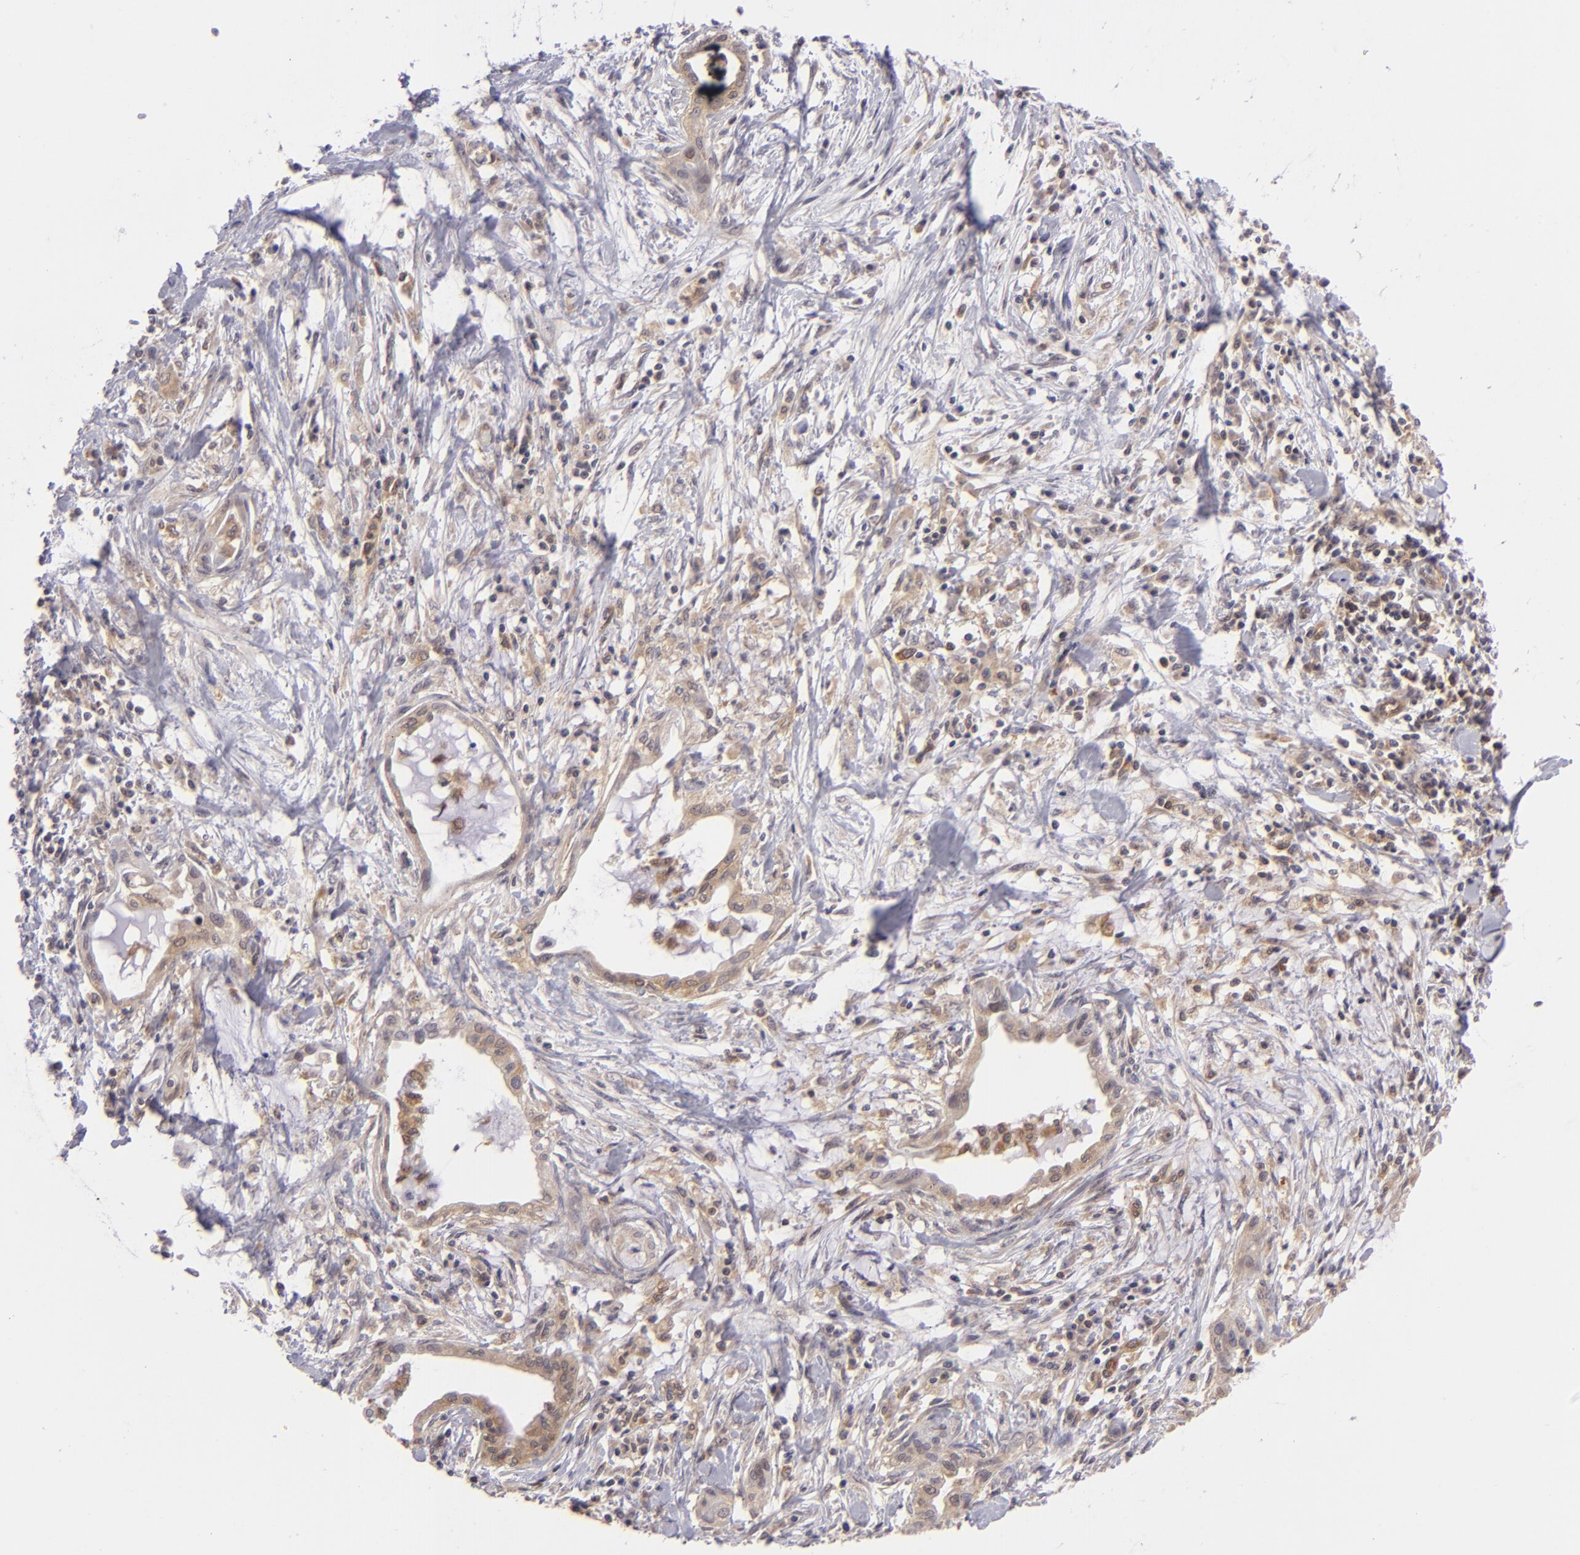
{"staining": {"intensity": "weak", "quantity": "25%-75%", "location": "cytoplasmic/membranous"}, "tissue": "pancreatic cancer", "cell_type": "Tumor cells", "image_type": "cancer", "snomed": [{"axis": "morphology", "description": "Adenocarcinoma, NOS"}, {"axis": "topography", "description": "Pancreas"}], "caption": "Protein analysis of pancreatic adenocarcinoma tissue demonstrates weak cytoplasmic/membranous positivity in about 25%-75% of tumor cells.", "gene": "PTPN13", "patient": {"sex": "female", "age": 64}}